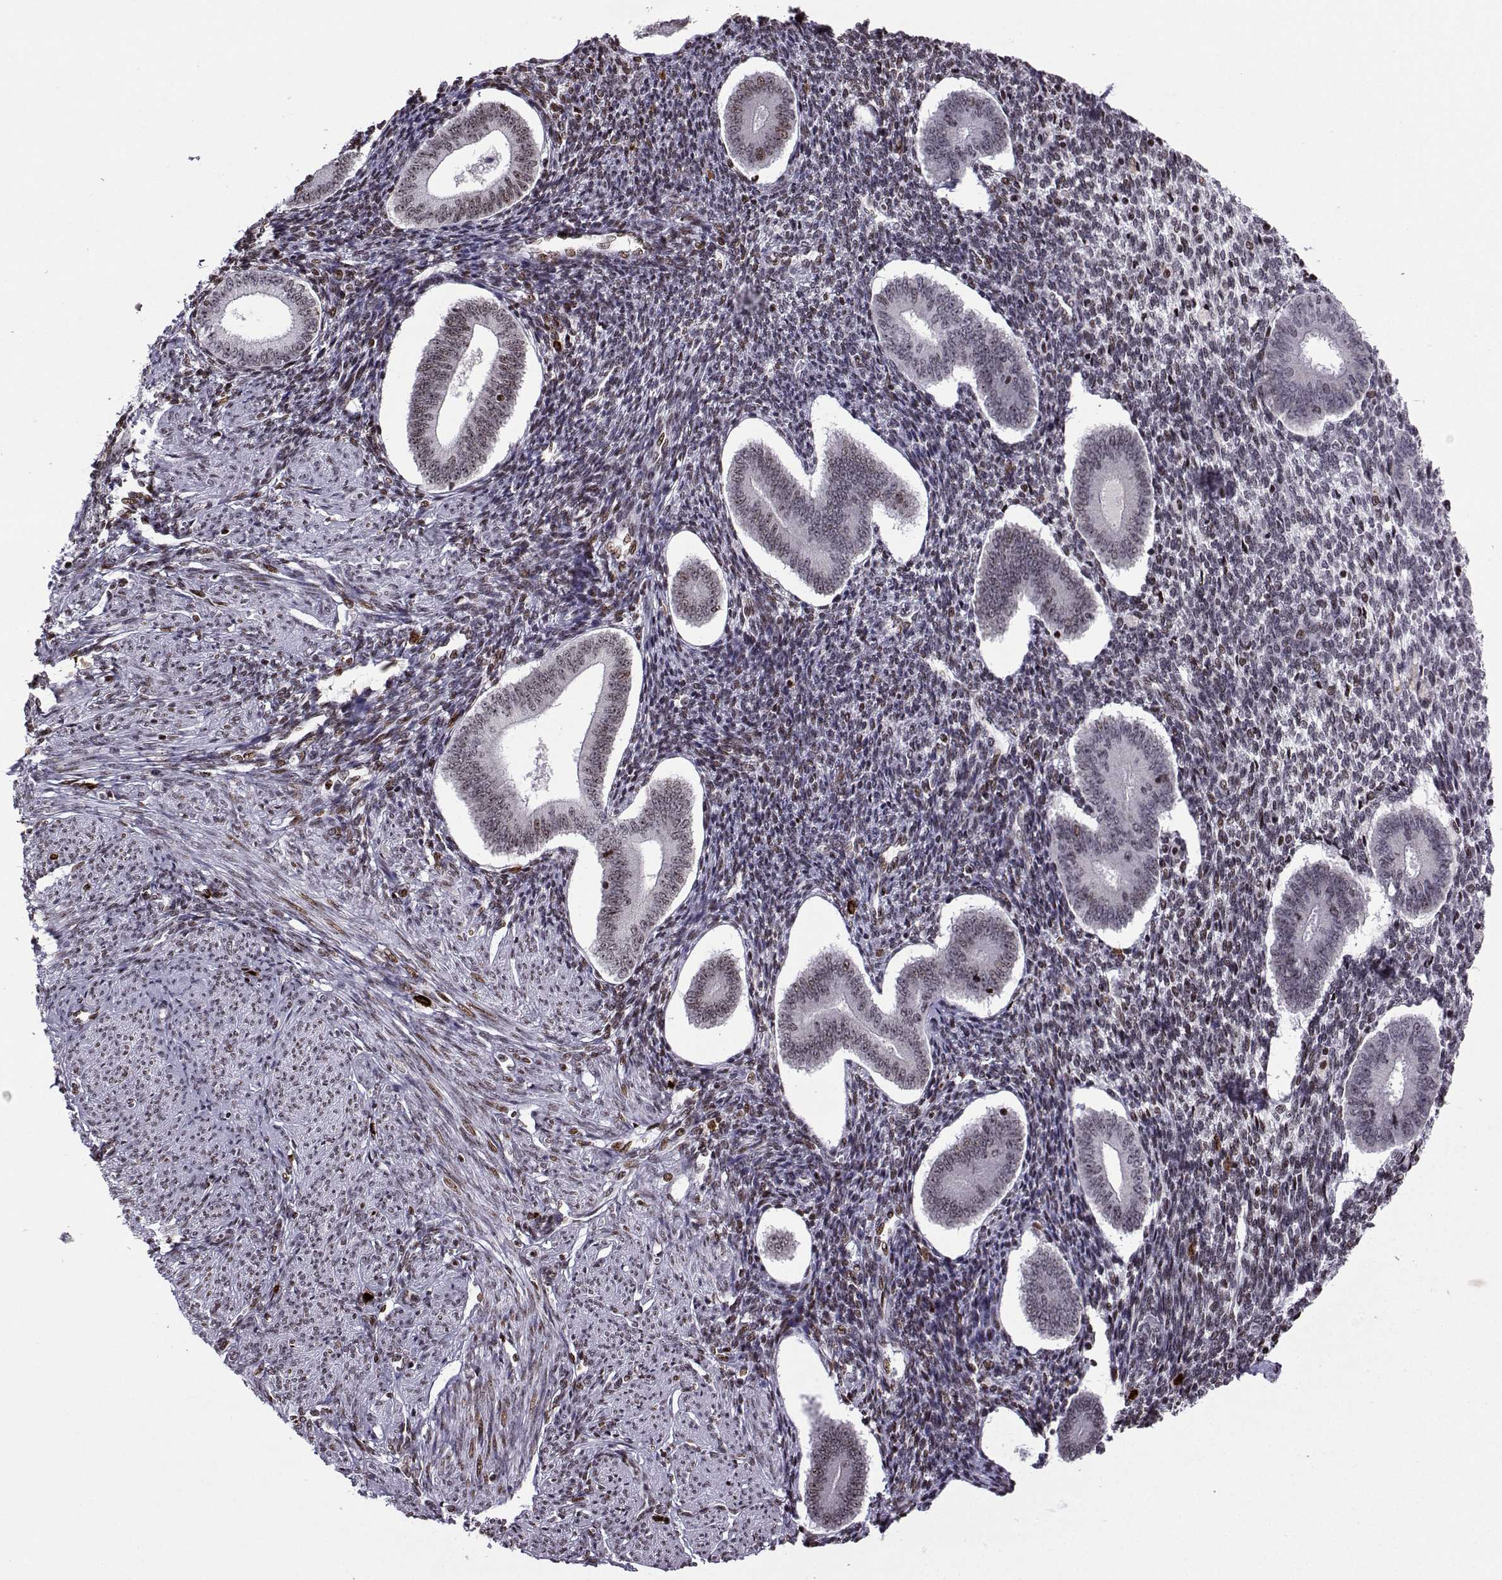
{"staining": {"intensity": "moderate", "quantity": "<25%", "location": "nuclear"}, "tissue": "endometrium", "cell_type": "Cells in endometrial stroma", "image_type": "normal", "snomed": [{"axis": "morphology", "description": "Normal tissue, NOS"}, {"axis": "topography", "description": "Endometrium"}], "caption": "Moderate nuclear protein positivity is appreciated in approximately <25% of cells in endometrial stroma in endometrium.", "gene": "ZNF19", "patient": {"sex": "female", "age": 40}}